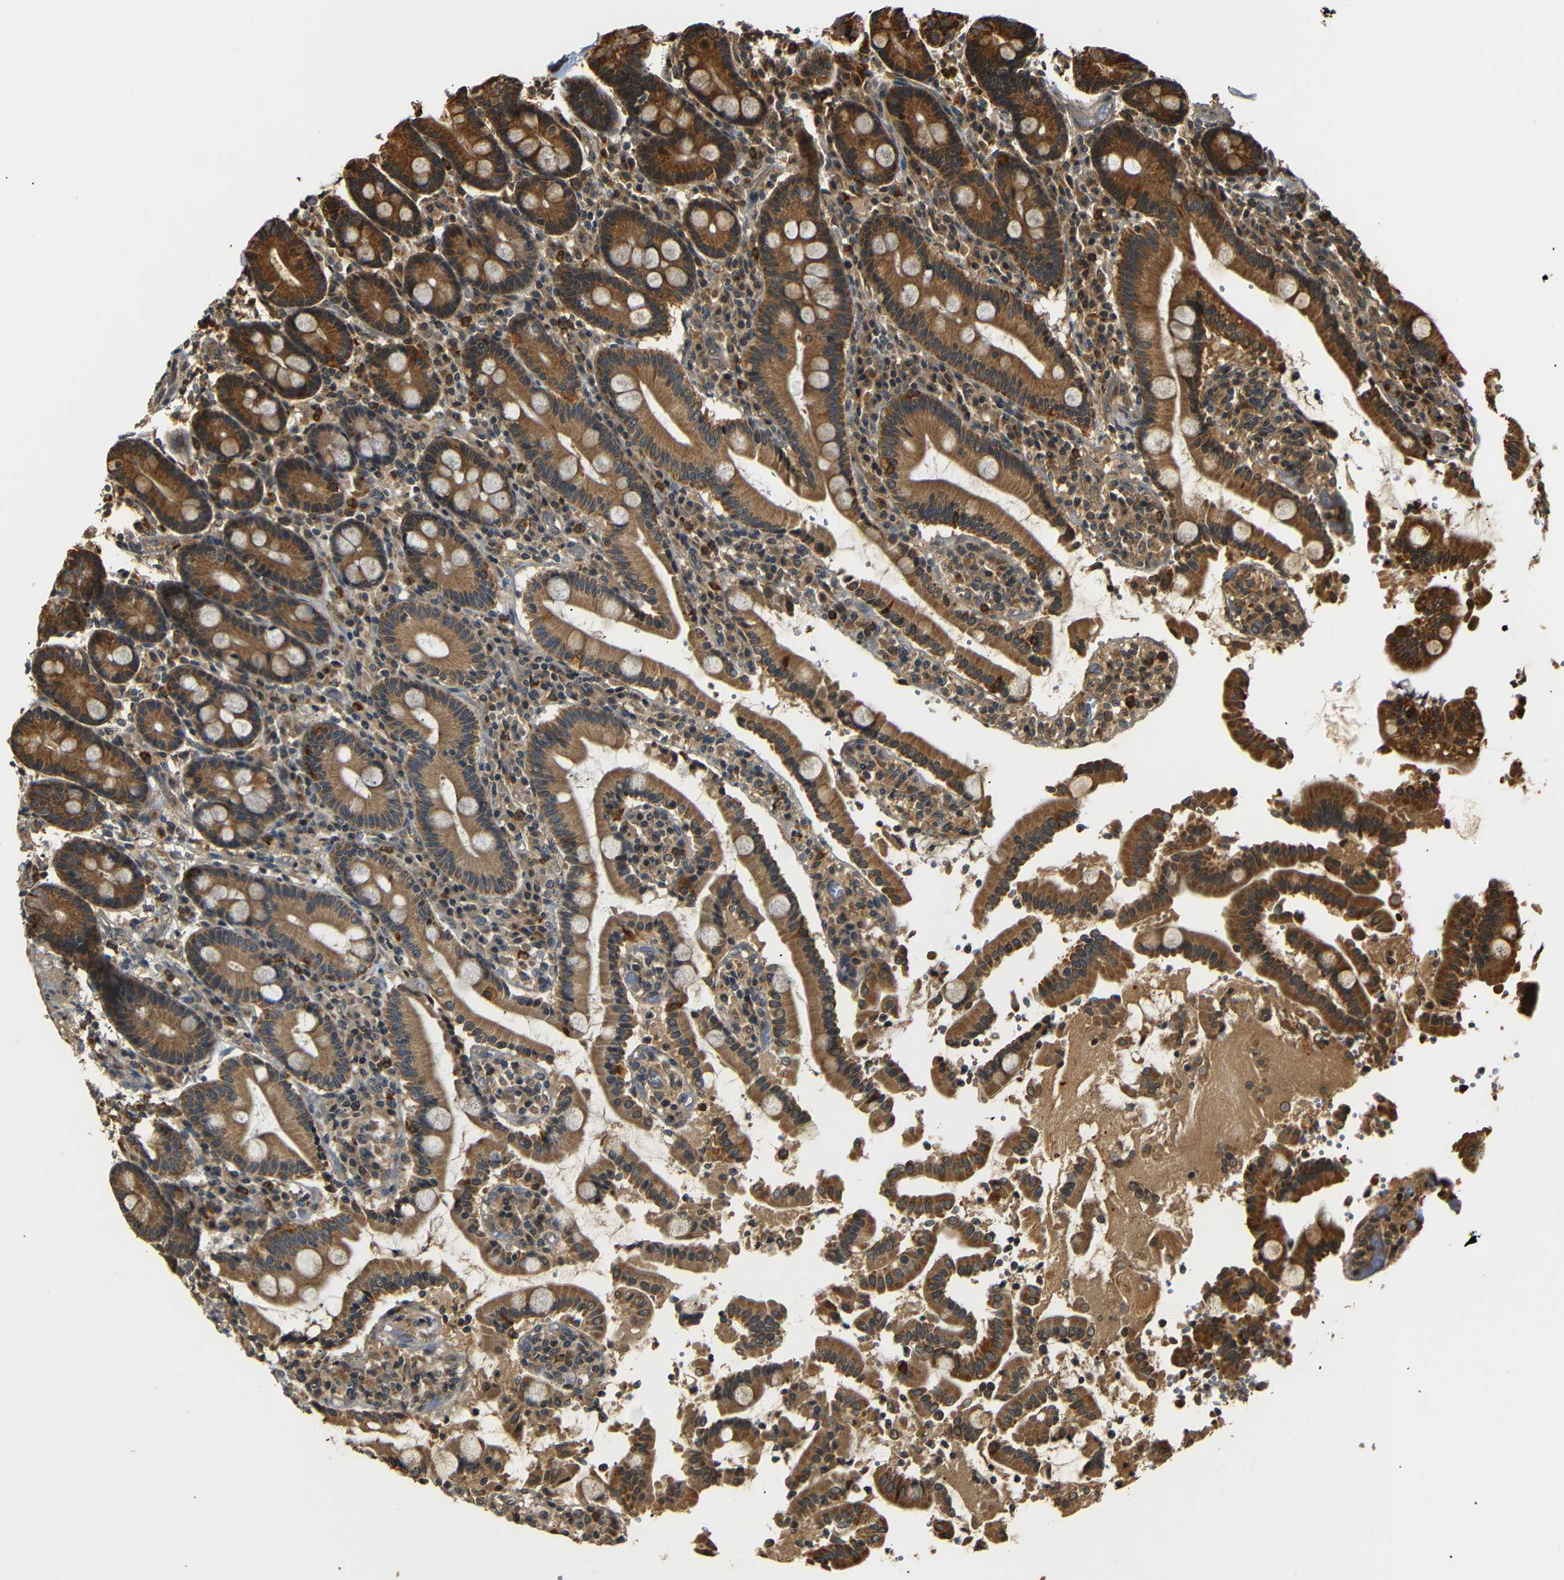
{"staining": {"intensity": "moderate", "quantity": ">75%", "location": "cytoplasmic/membranous"}, "tissue": "duodenum", "cell_type": "Glandular cells", "image_type": "normal", "snomed": [{"axis": "morphology", "description": "Normal tissue, NOS"}, {"axis": "topography", "description": "Small intestine, NOS"}], "caption": "IHC staining of benign duodenum, which shows medium levels of moderate cytoplasmic/membranous positivity in about >75% of glandular cells indicating moderate cytoplasmic/membranous protein expression. The staining was performed using DAB (3,3'-diaminobenzidine) (brown) for protein detection and nuclei were counterstained in hematoxylin (blue).", "gene": "TANK", "patient": {"sex": "female", "age": 71}}